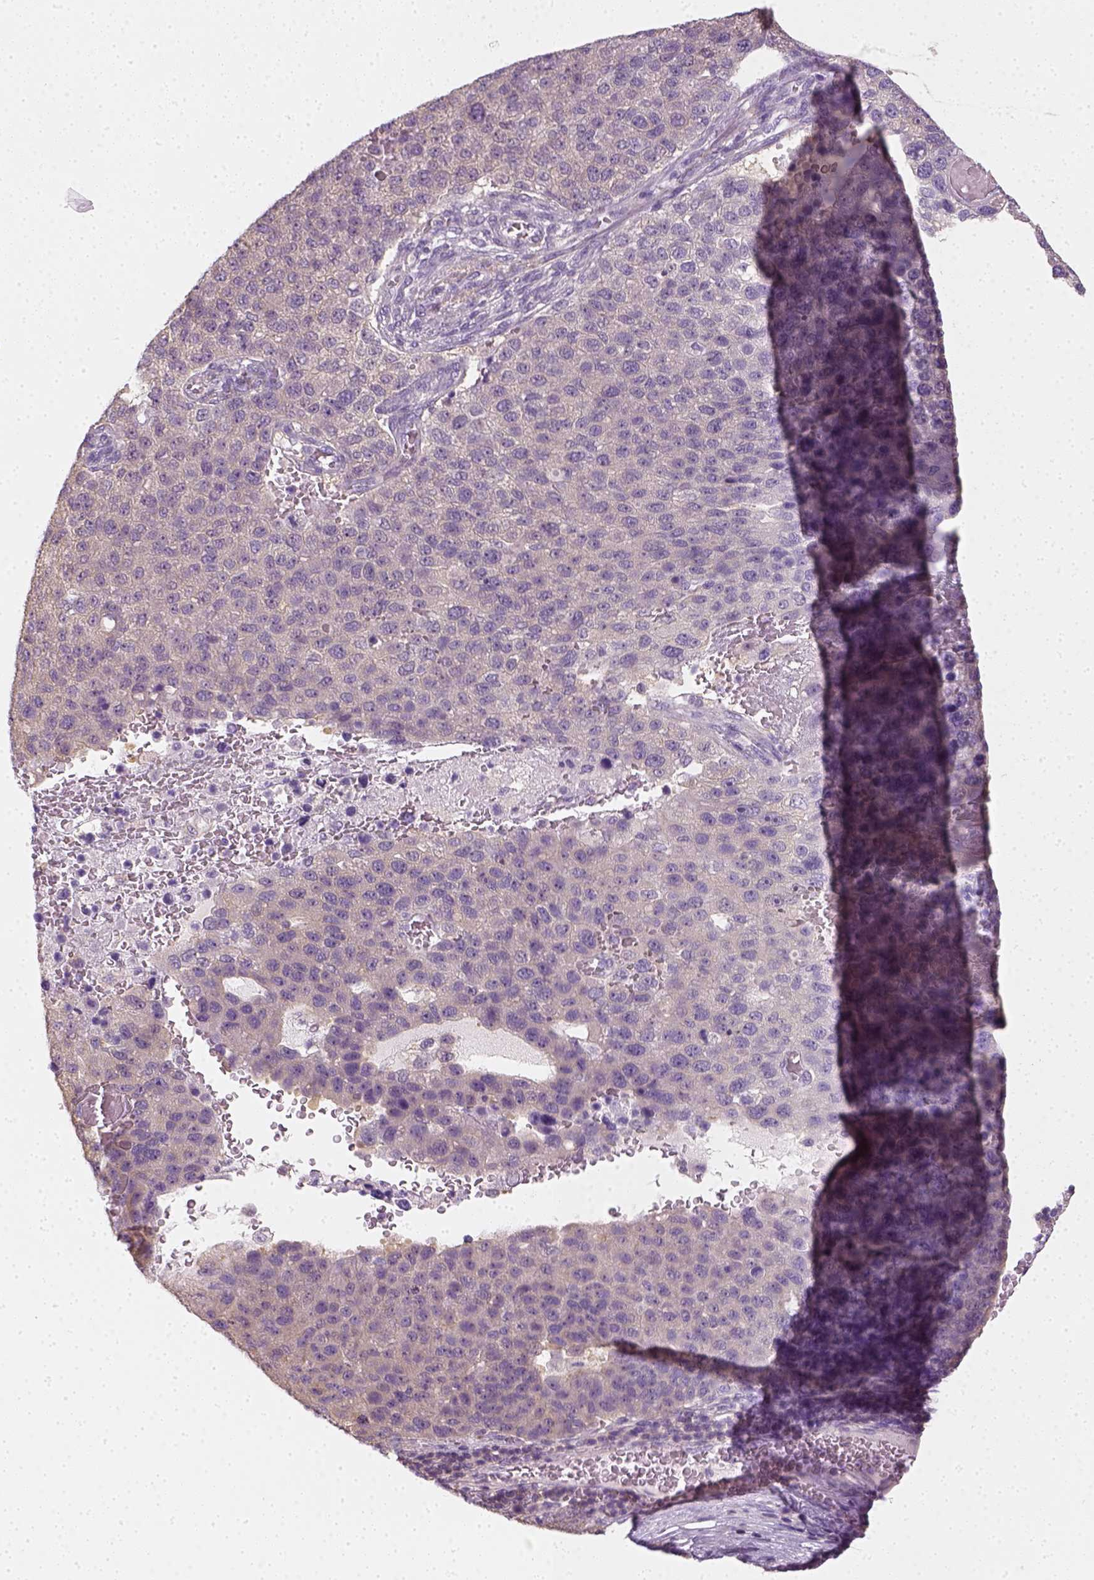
{"staining": {"intensity": "negative", "quantity": "none", "location": "none"}, "tissue": "pancreatic cancer", "cell_type": "Tumor cells", "image_type": "cancer", "snomed": [{"axis": "morphology", "description": "Adenocarcinoma, NOS"}, {"axis": "topography", "description": "Pancreas"}], "caption": "IHC of human pancreatic cancer (adenocarcinoma) displays no expression in tumor cells. (Stains: DAB immunohistochemistry with hematoxylin counter stain, Microscopy: brightfield microscopy at high magnification).", "gene": "EPHB1", "patient": {"sex": "female", "age": 61}}